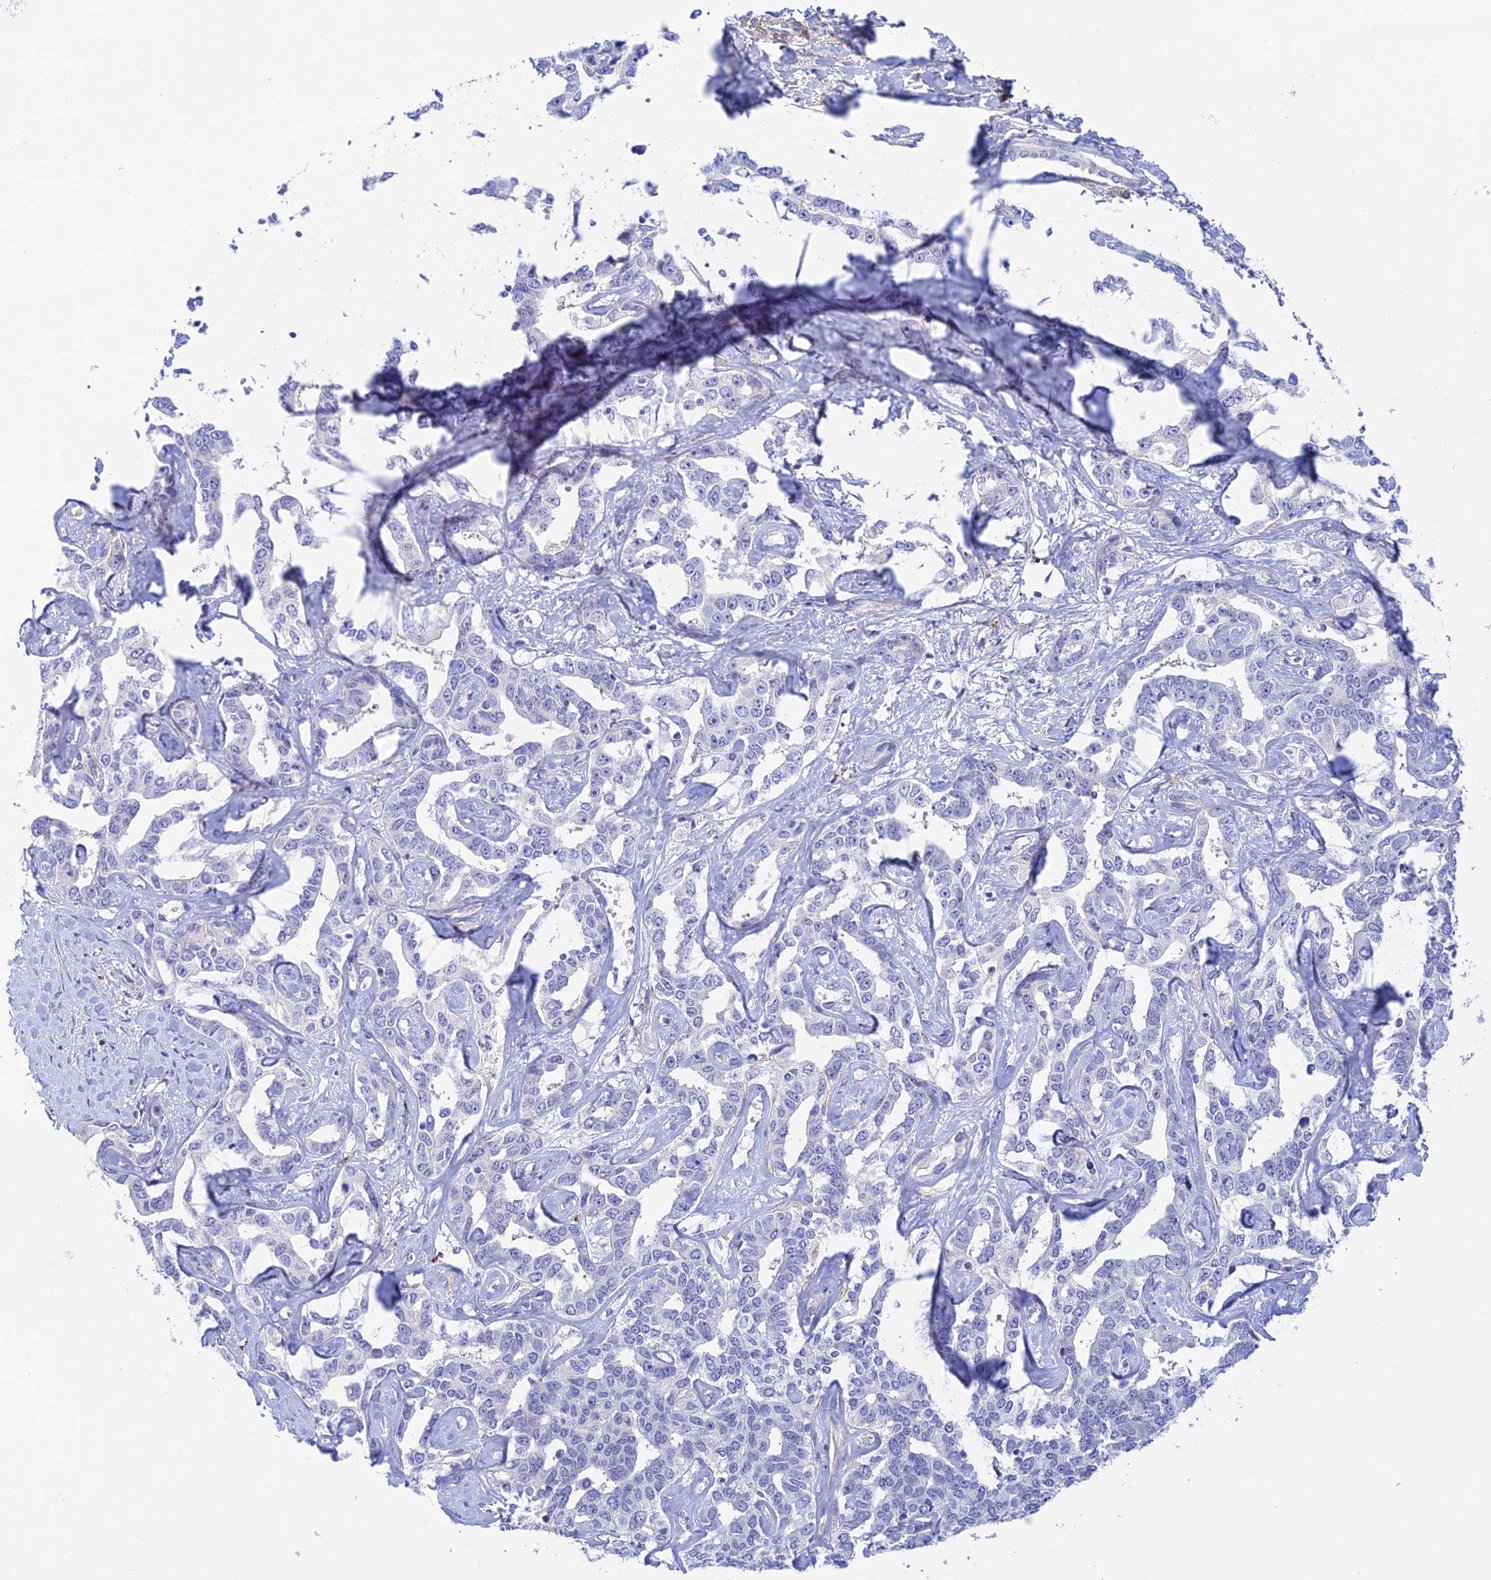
{"staining": {"intensity": "negative", "quantity": "none", "location": "none"}, "tissue": "liver cancer", "cell_type": "Tumor cells", "image_type": "cancer", "snomed": [{"axis": "morphology", "description": "Cholangiocarcinoma"}, {"axis": "topography", "description": "Liver"}], "caption": "This is an immunohistochemistry (IHC) photomicrograph of human liver cancer. There is no positivity in tumor cells.", "gene": "ZDHHC16", "patient": {"sex": "male", "age": 59}}